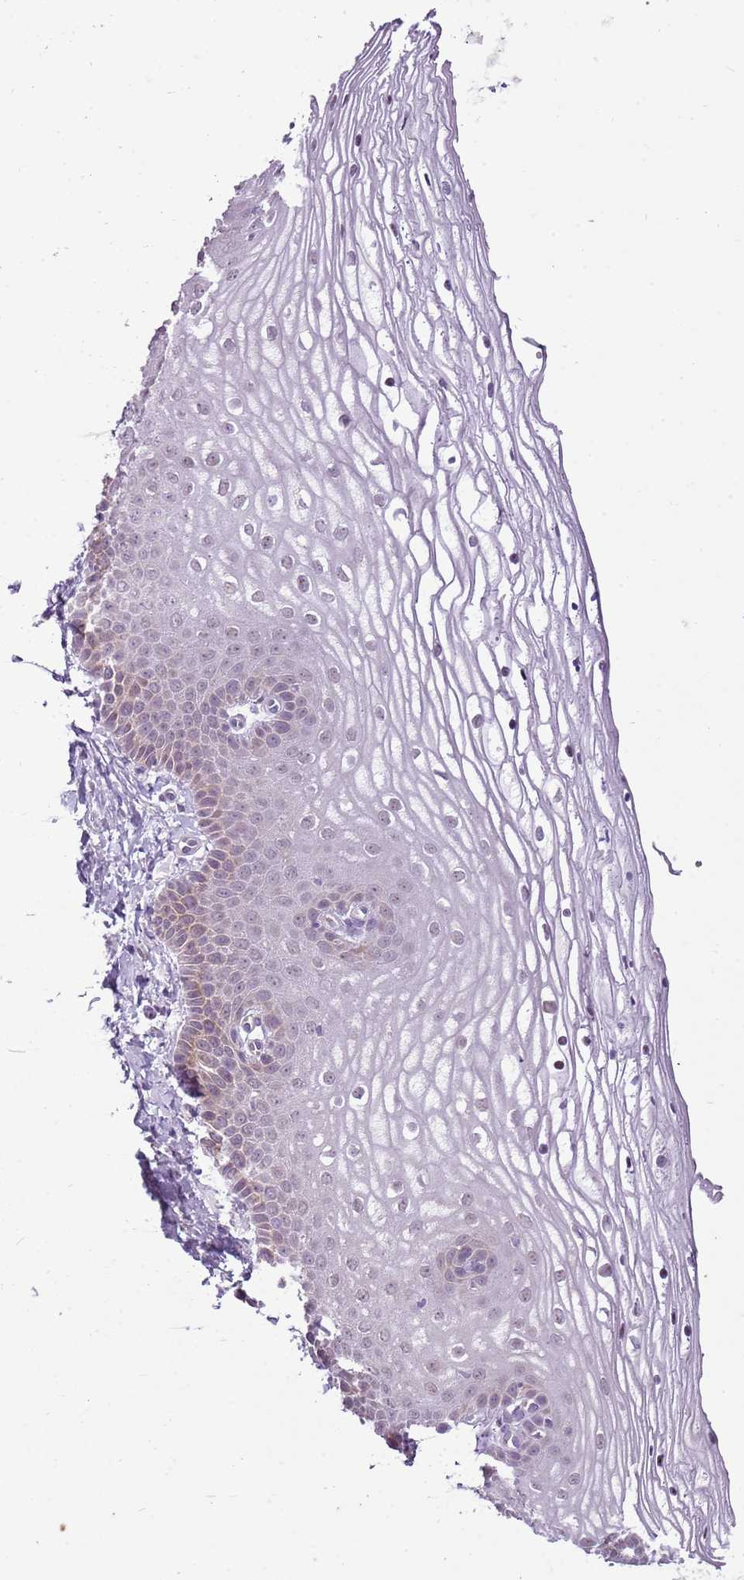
{"staining": {"intensity": "weak", "quantity": "<25%", "location": "cytoplasmic/membranous"}, "tissue": "vagina", "cell_type": "Squamous epithelial cells", "image_type": "normal", "snomed": [{"axis": "morphology", "description": "Normal tissue, NOS"}, {"axis": "topography", "description": "Vagina"}], "caption": "This is an immunohistochemistry photomicrograph of normal vagina. There is no expression in squamous epithelial cells.", "gene": "FAM120C", "patient": {"sex": "female", "age": 68}}